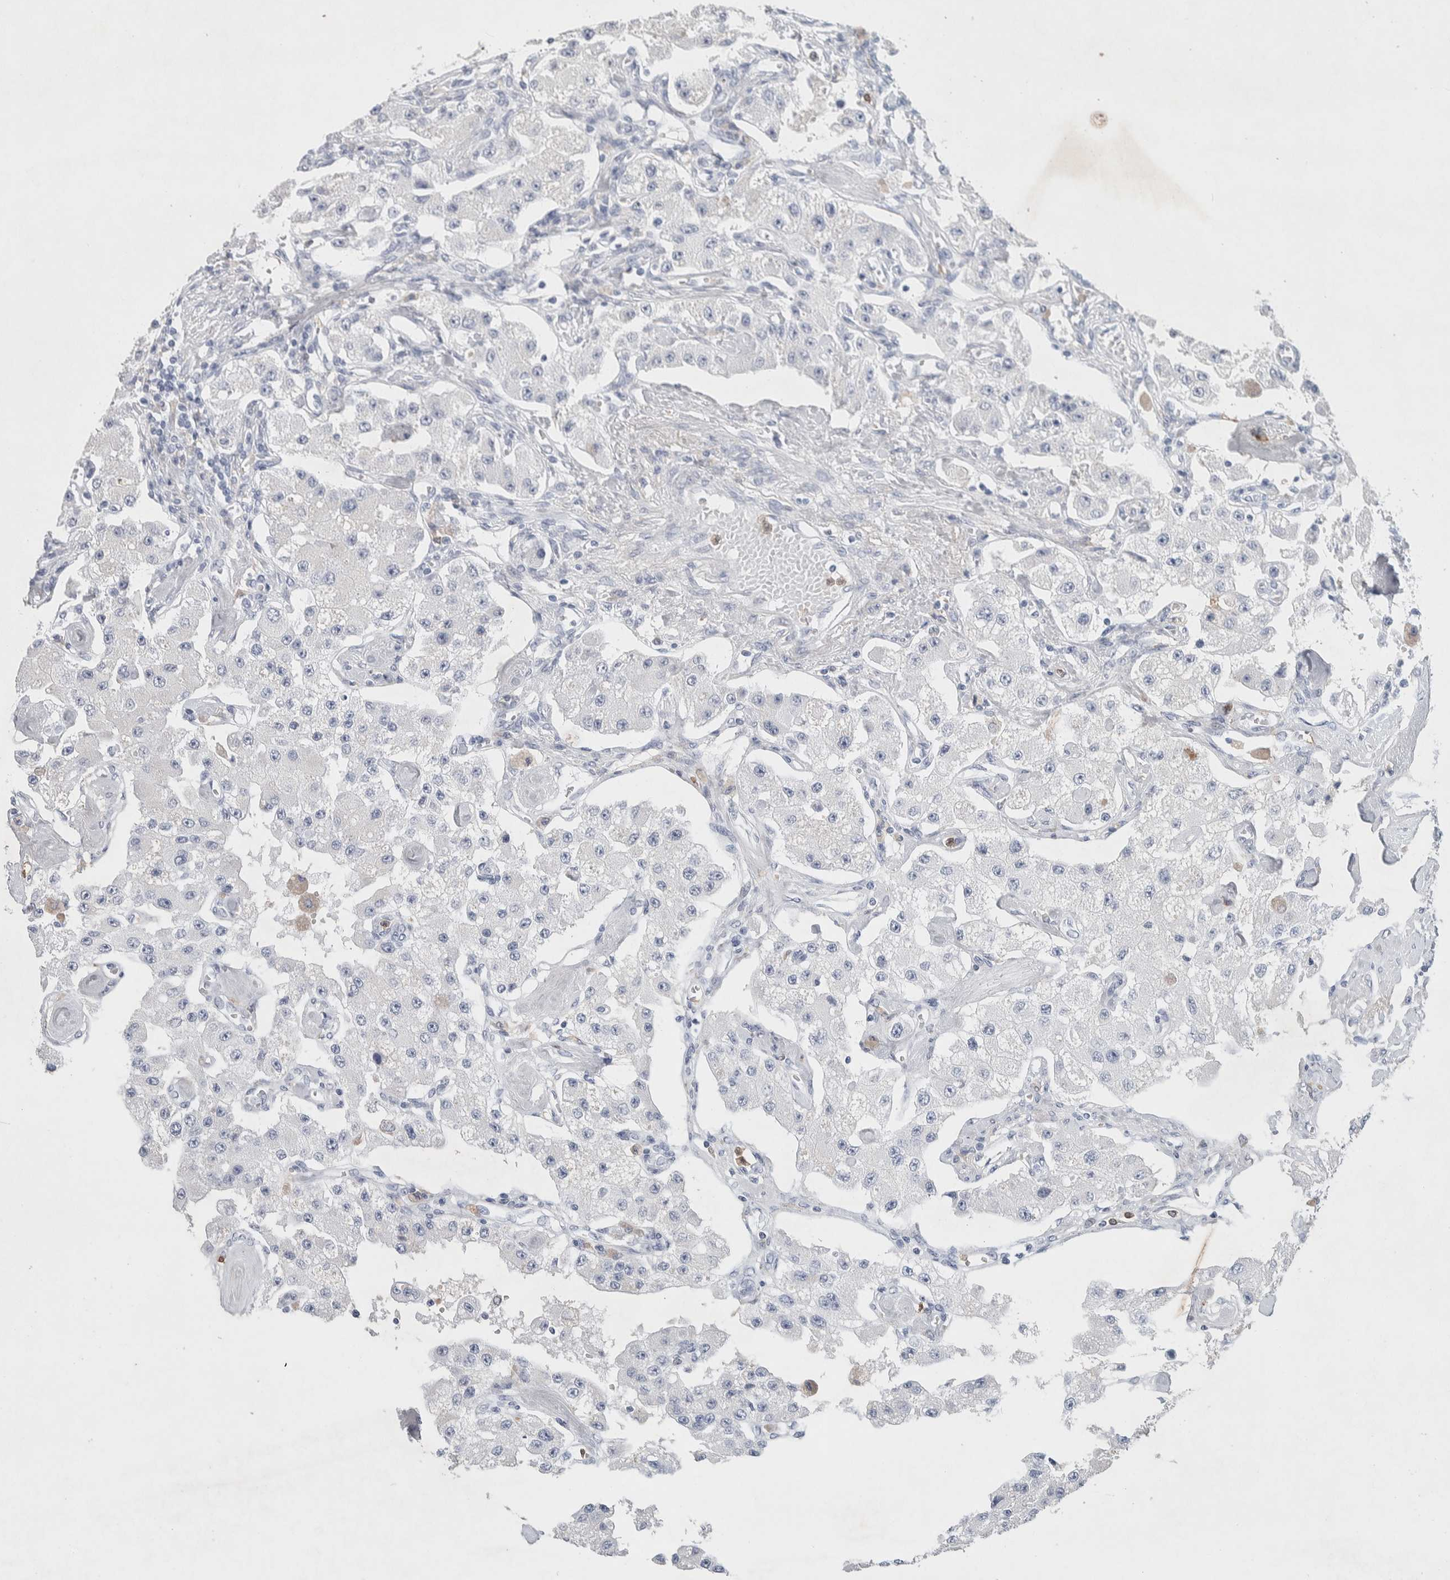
{"staining": {"intensity": "negative", "quantity": "none", "location": "none"}, "tissue": "carcinoid", "cell_type": "Tumor cells", "image_type": "cancer", "snomed": [{"axis": "morphology", "description": "Carcinoid, malignant, NOS"}, {"axis": "topography", "description": "Pancreas"}], "caption": "Immunohistochemistry (IHC) histopathology image of human malignant carcinoid stained for a protein (brown), which reveals no staining in tumor cells. (DAB (3,3'-diaminobenzidine) immunohistochemistry, high magnification).", "gene": "NCF2", "patient": {"sex": "male", "age": 41}}